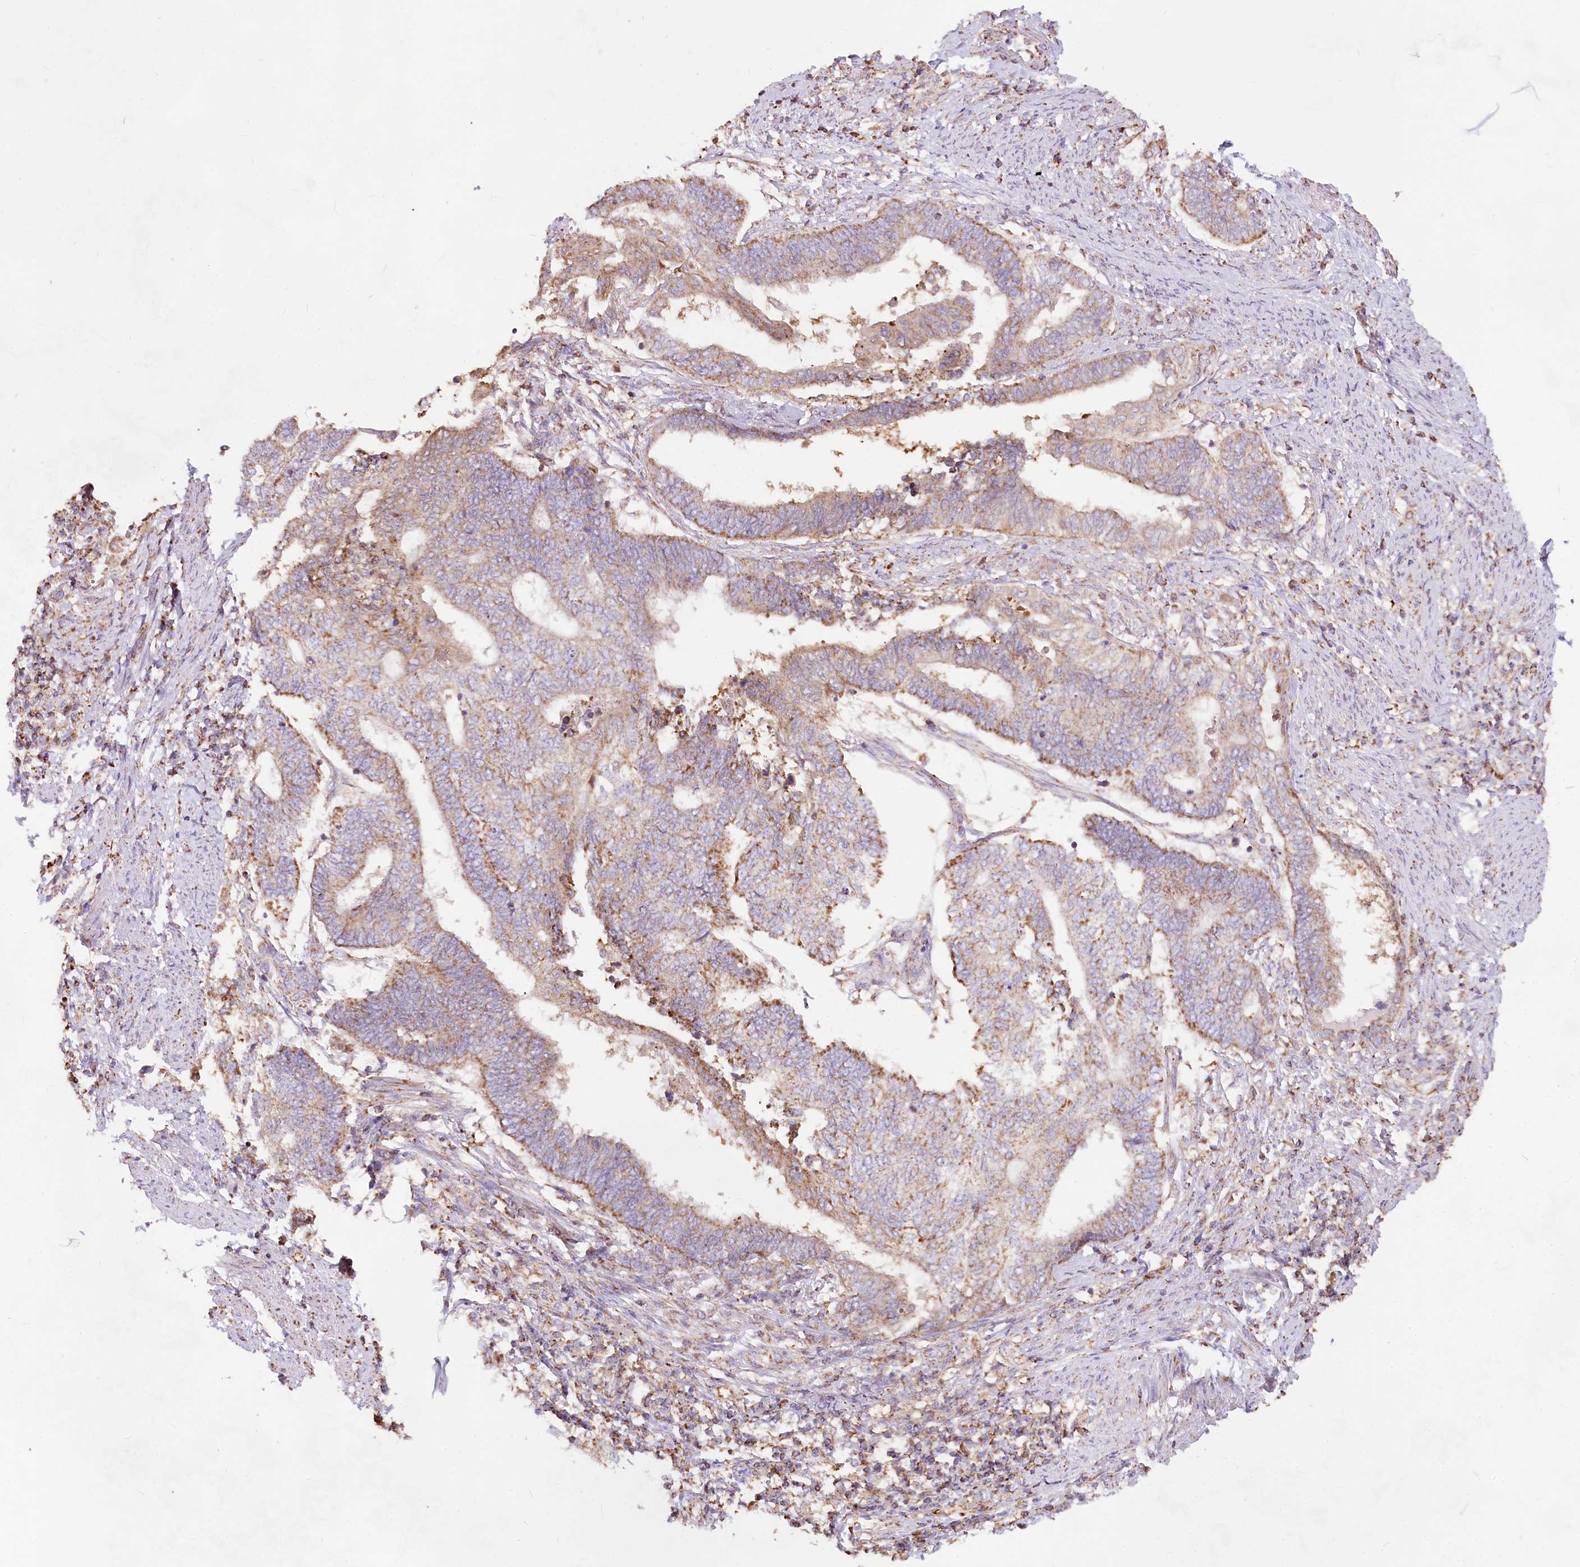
{"staining": {"intensity": "moderate", "quantity": ">75%", "location": "cytoplasmic/membranous"}, "tissue": "endometrial cancer", "cell_type": "Tumor cells", "image_type": "cancer", "snomed": [{"axis": "morphology", "description": "Adenocarcinoma, NOS"}, {"axis": "topography", "description": "Uterus"}, {"axis": "topography", "description": "Endometrium"}], "caption": "Endometrial cancer (adenocarcinoma) stained with DAB (3,3'-diaminobenzidine) immunohistochemistry demonstrates medium levels of moderate cytoplasmic/membranous expression in approximately >75% of tumor cells. (IHC, brightfield microscopy, high magnification).", "gene": "TASOR2", "patient": {"sex": "female", "age": 70}}